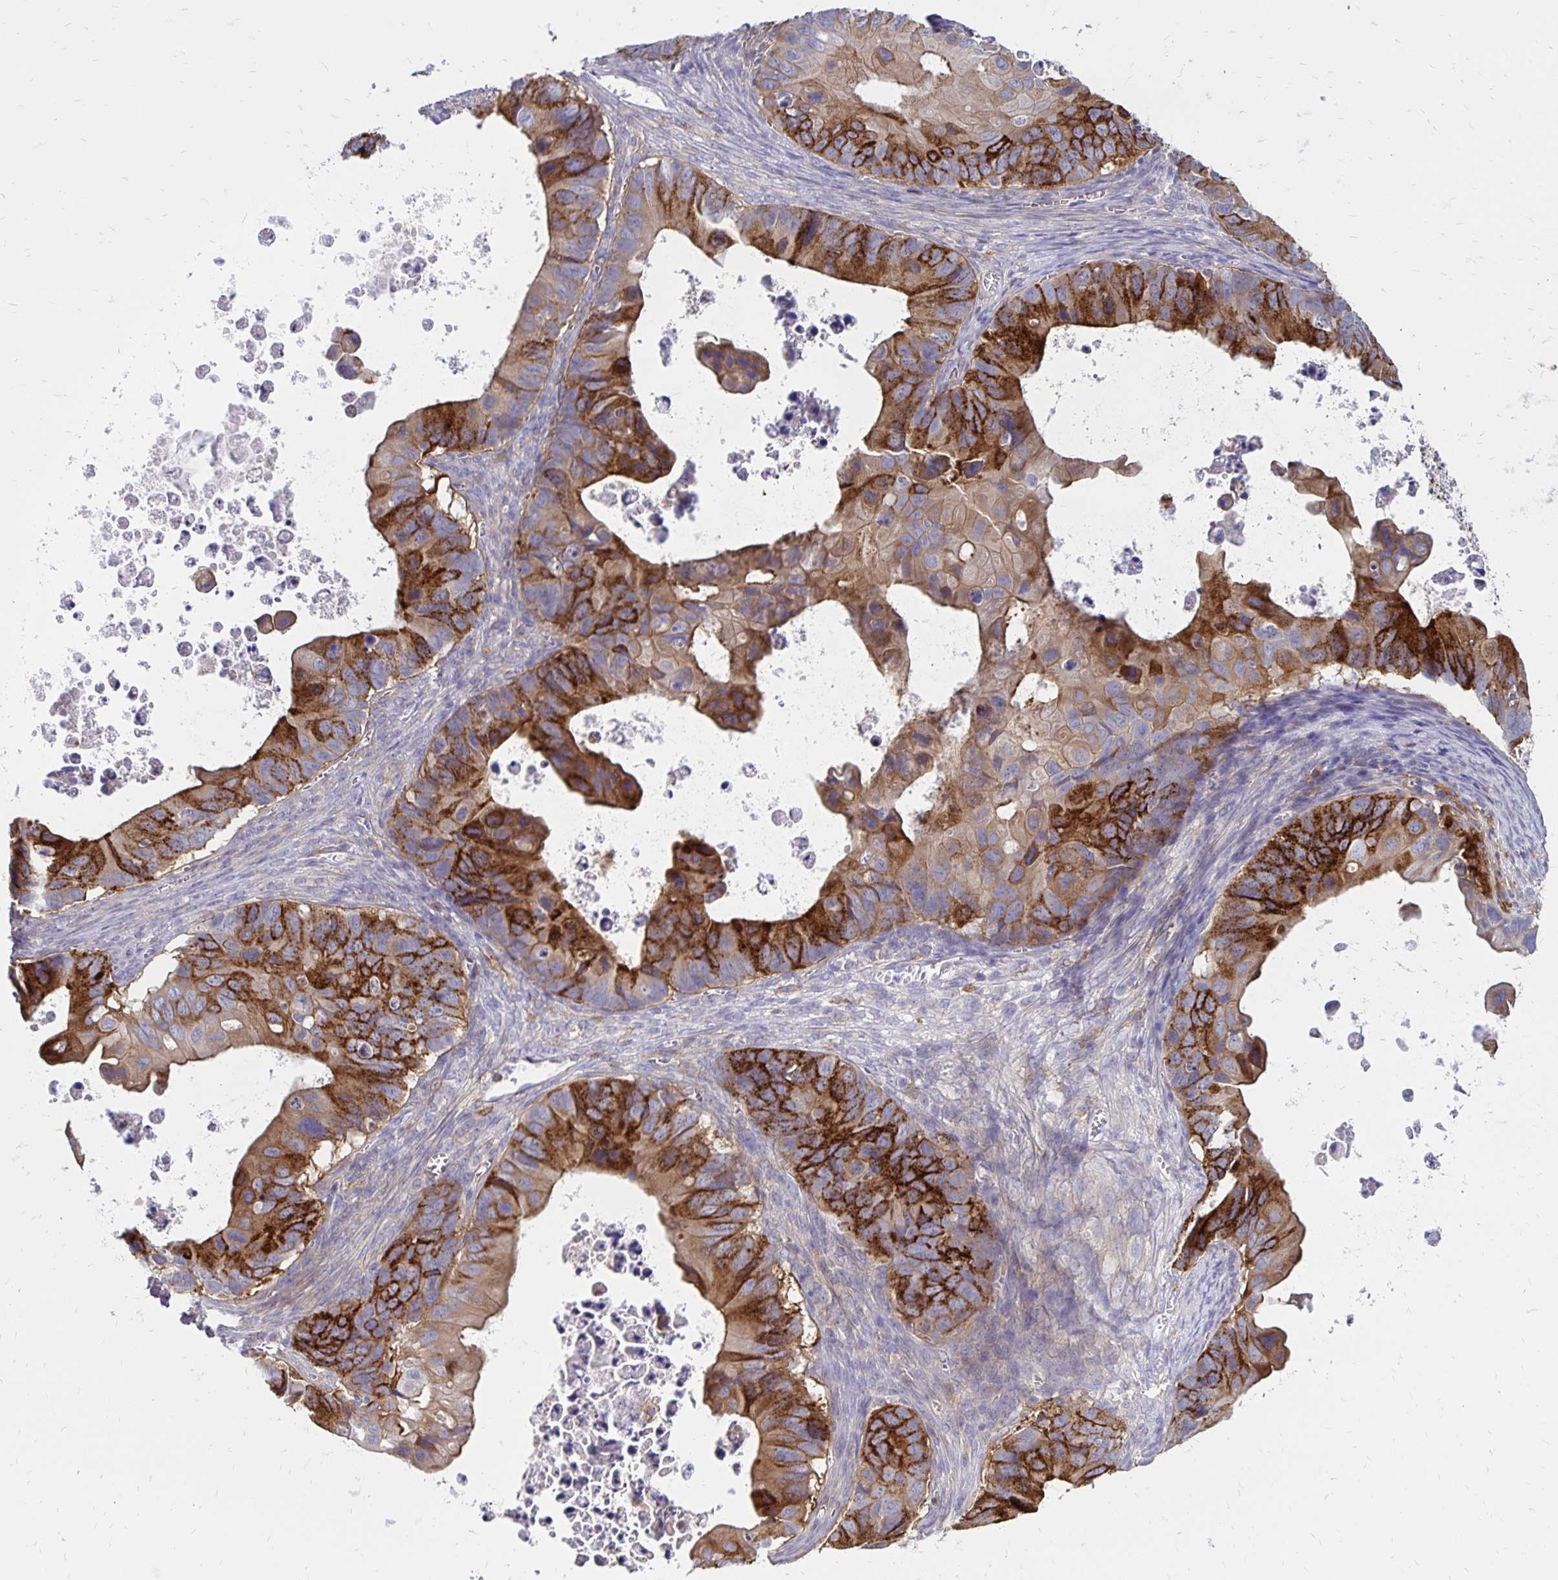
{"staining": {"intensity": "strong", "quantity": "25%-75%", "location": "cytoplasmic/membranous"}, "tissue": "ovarian cancer", "cell_type": "Tumor cells", "image_type": "cancer", "snomed": [{"axis": "morphology", "description": "Cystadenocarcinoma, mucinous, NOS"}, {"axis": "topography", "description": "Ovary"}], "caption": "A brown stain shows strong cytoplasmic/membranous staining of a protein in human ovarian cancer tumor cells.", "gene": "TNS3", "patient": {"sex": "female", "age": 64}}